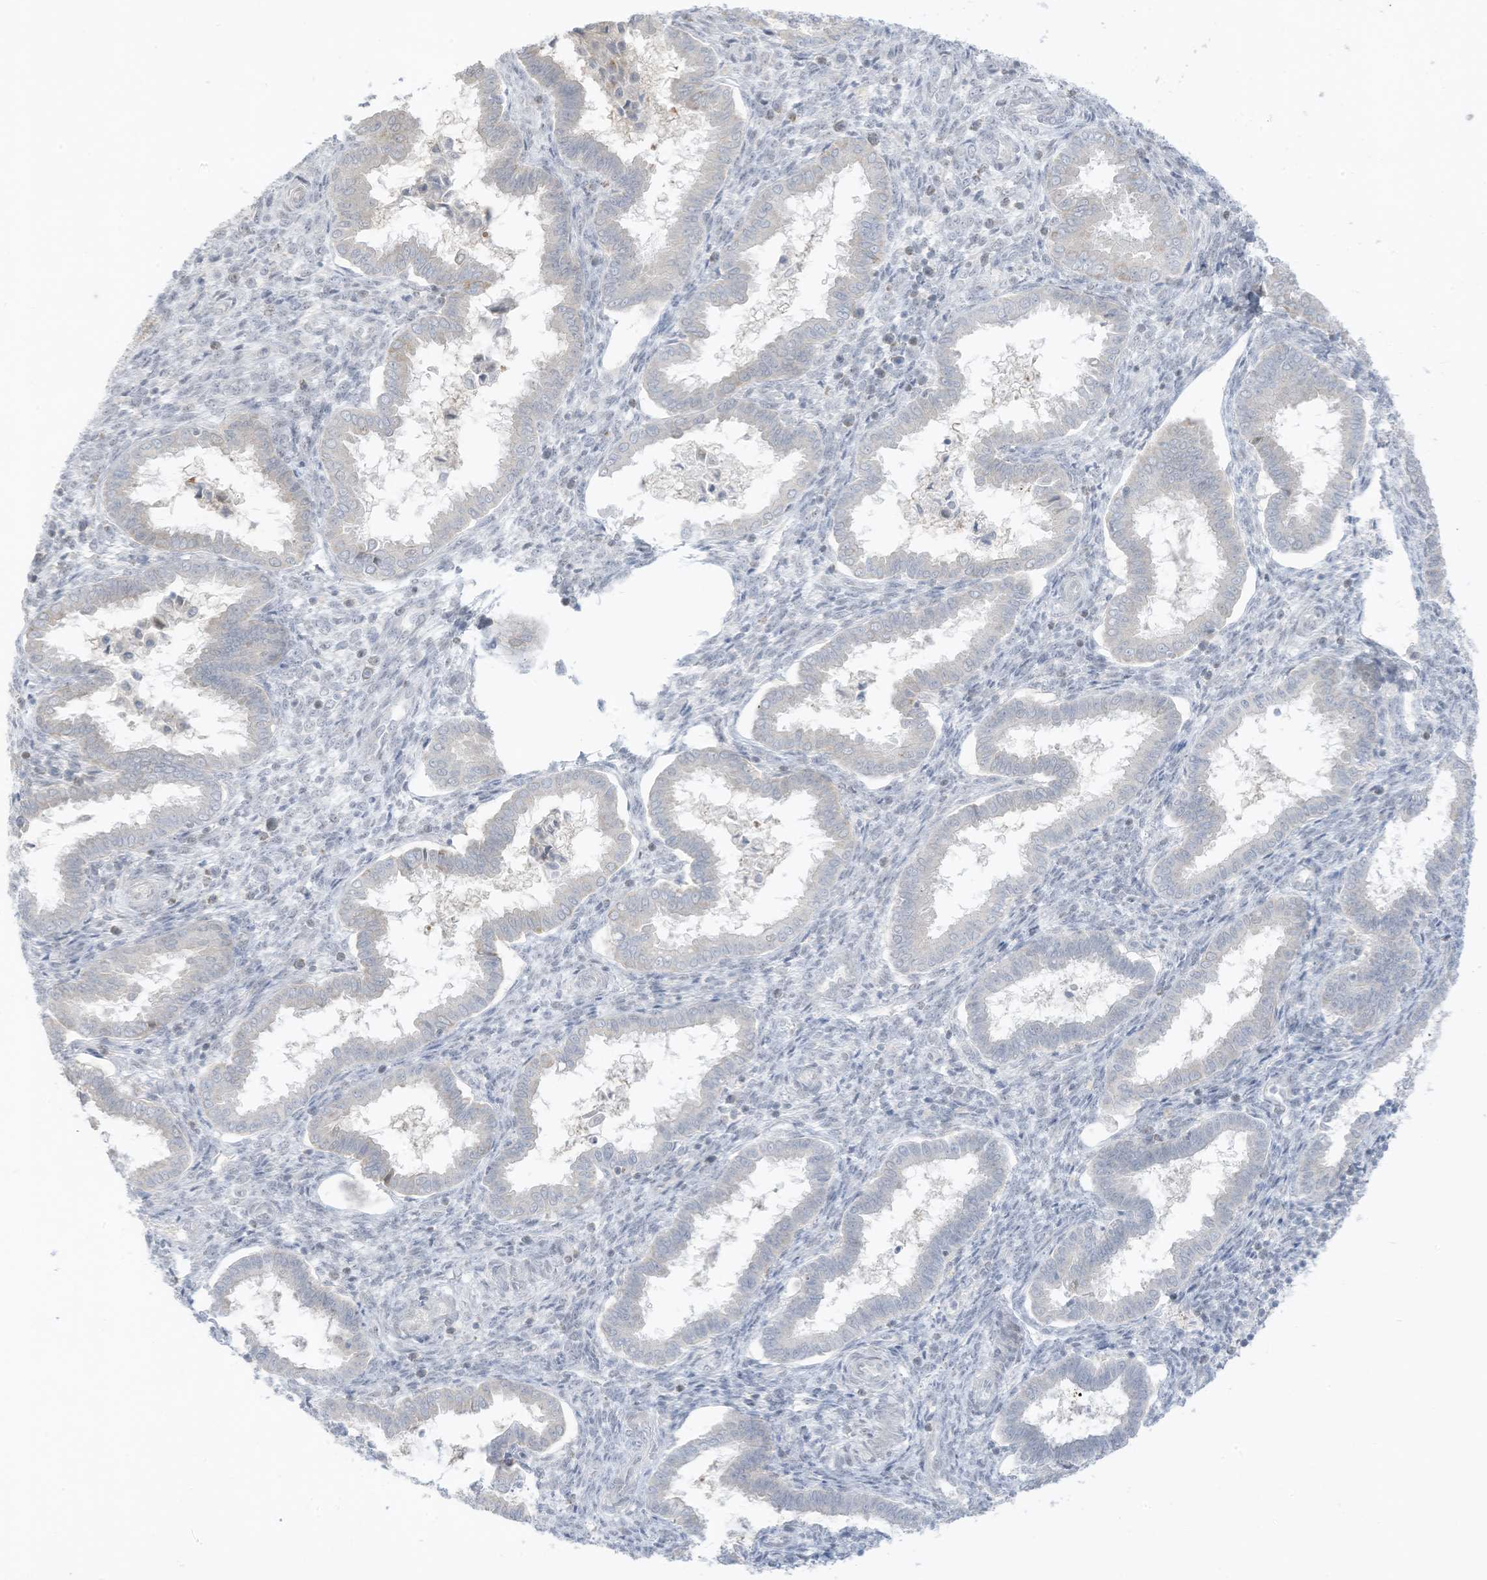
{"staining": {"intensity": "negative", "quantity": "none", "location": "none"}, "tissue": "endometrium", "cell_type": "Cells in endometrial stroma", "image_type": "normal", "snomed": [{"axis": "morphology", "description": "Normal tissue, NOS"}, {"axis": "topography", "description": "Endometrium"}], "caption": "The IHC image has no significant staining in cells in endometrial stroma of endometrium.", "gene": "ASPRV1", "patient": {"sex": "female", "age": 24}}